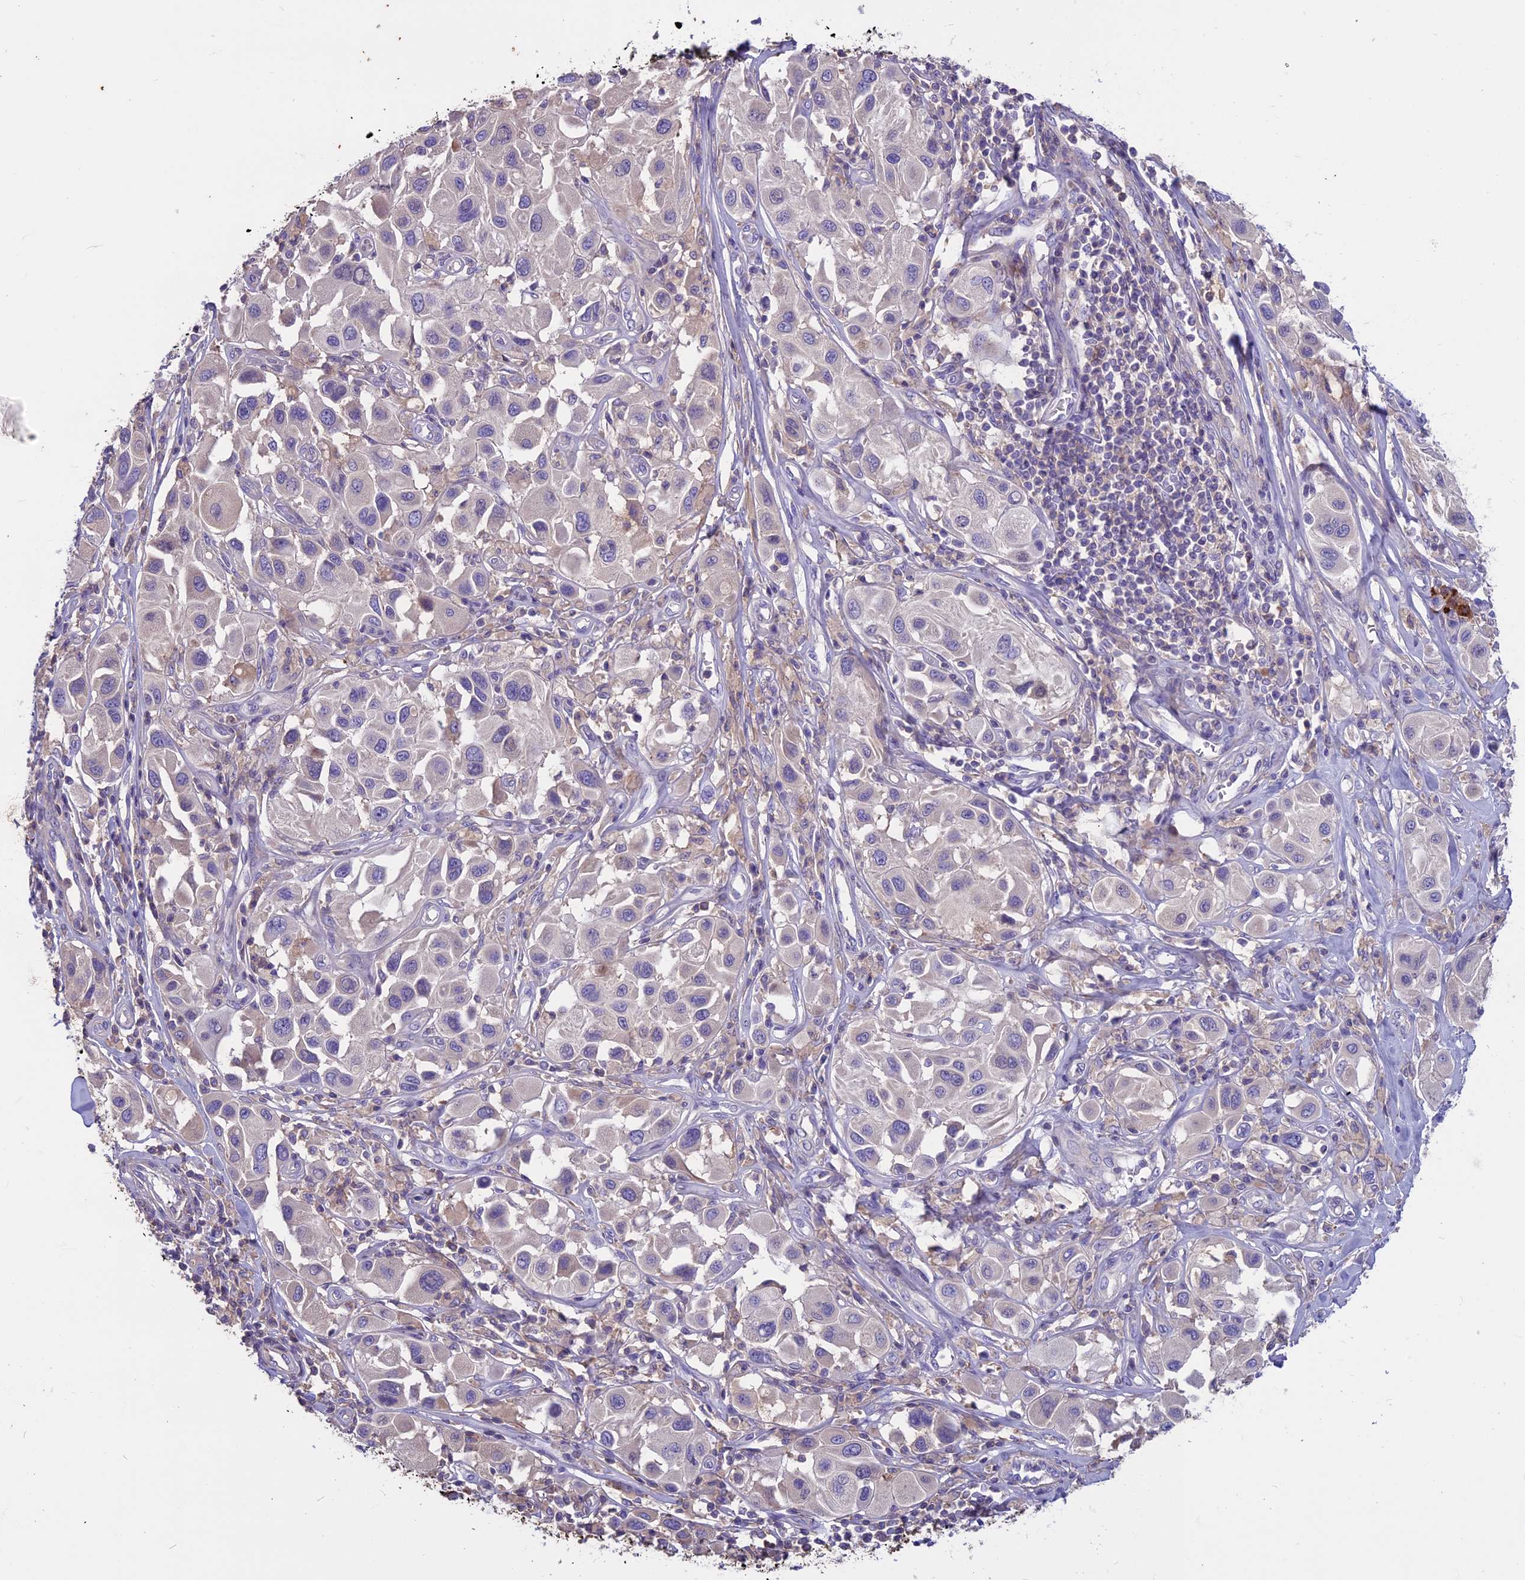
{"staining": {"intensity": "negative", "quantity": "none", "location": "none"}, "tissue": "melanoma", "cell_type": "Tumor cells", "image_type": "cancer", "snomed": [{"axis": "morphology", "description": "Malignant melanoma, Metastatic site"}, {"axis": "topography", "description": "Skin"}], "caption": "High magnification brightfield microscopy of malignant melanoma (metastatic site) stained with DAB (3,3'-diaminobenzidine) (brown) and counterstained with hematoxylin (blue): tumor cells show no significant positivity.", "gene": "CDAN1", "patient": {"sex": "male", "age": 41}}